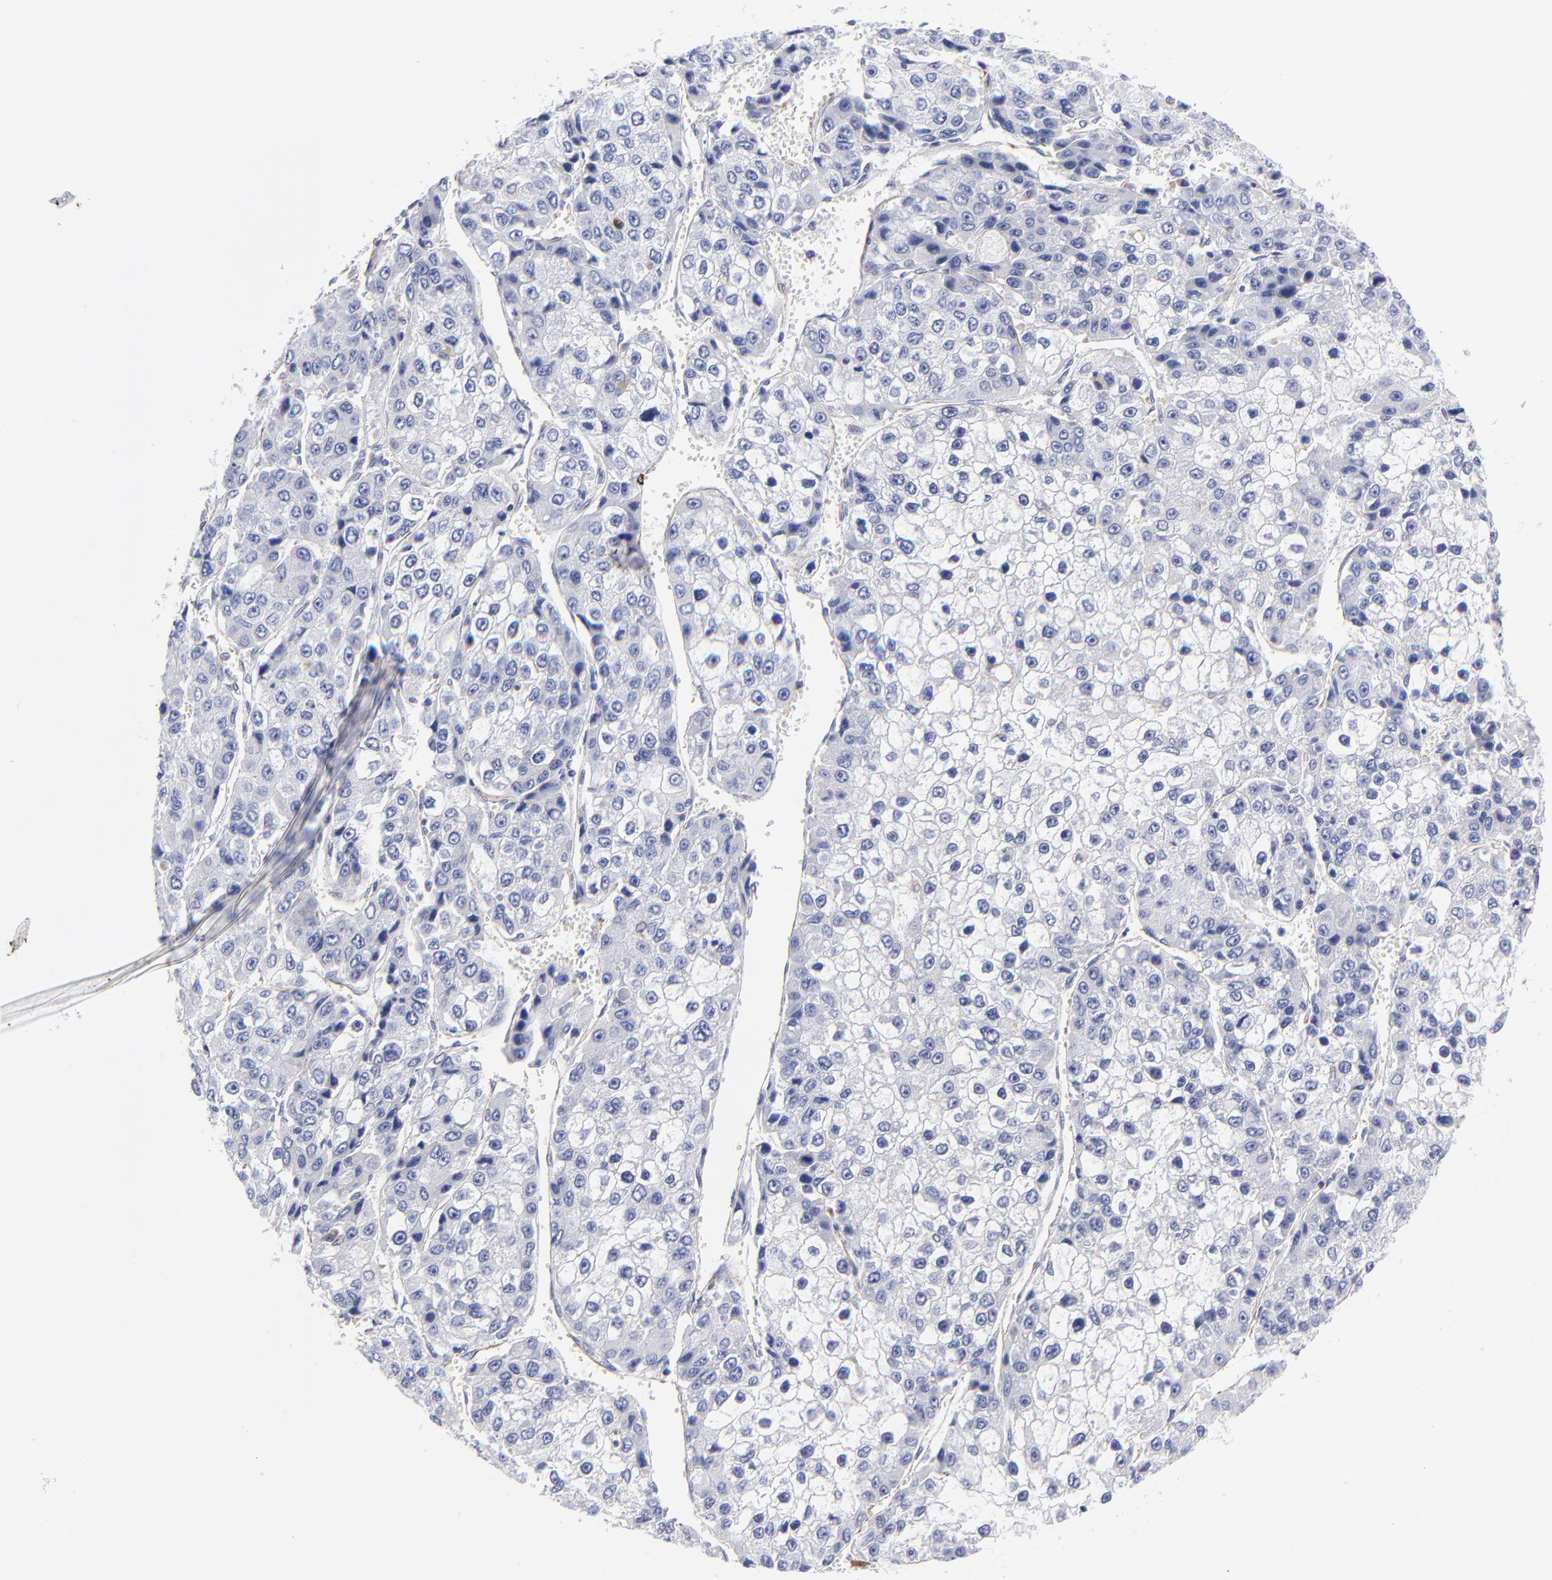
{"staining": {"intensity": "negative", "quantity": "none", "location": "none"}, "tissue": "liver cancer", "cell_type": "Tumor cells", "image_type": "cancer", "snomed": [{"axis": "morphology", "description": "Carcinoma, Hepatocellular, NOS"}, {"axis": "topography", "description": "Liver"}], "caption": "Tumor cells are negative for brown protein staining in liver cancer. (DAB immunohistochemistry (IHC) visualized using brightfield microscopy, high magnification).", "gene": "COX8C", "patient": {"sex": "female", "age": 66}}